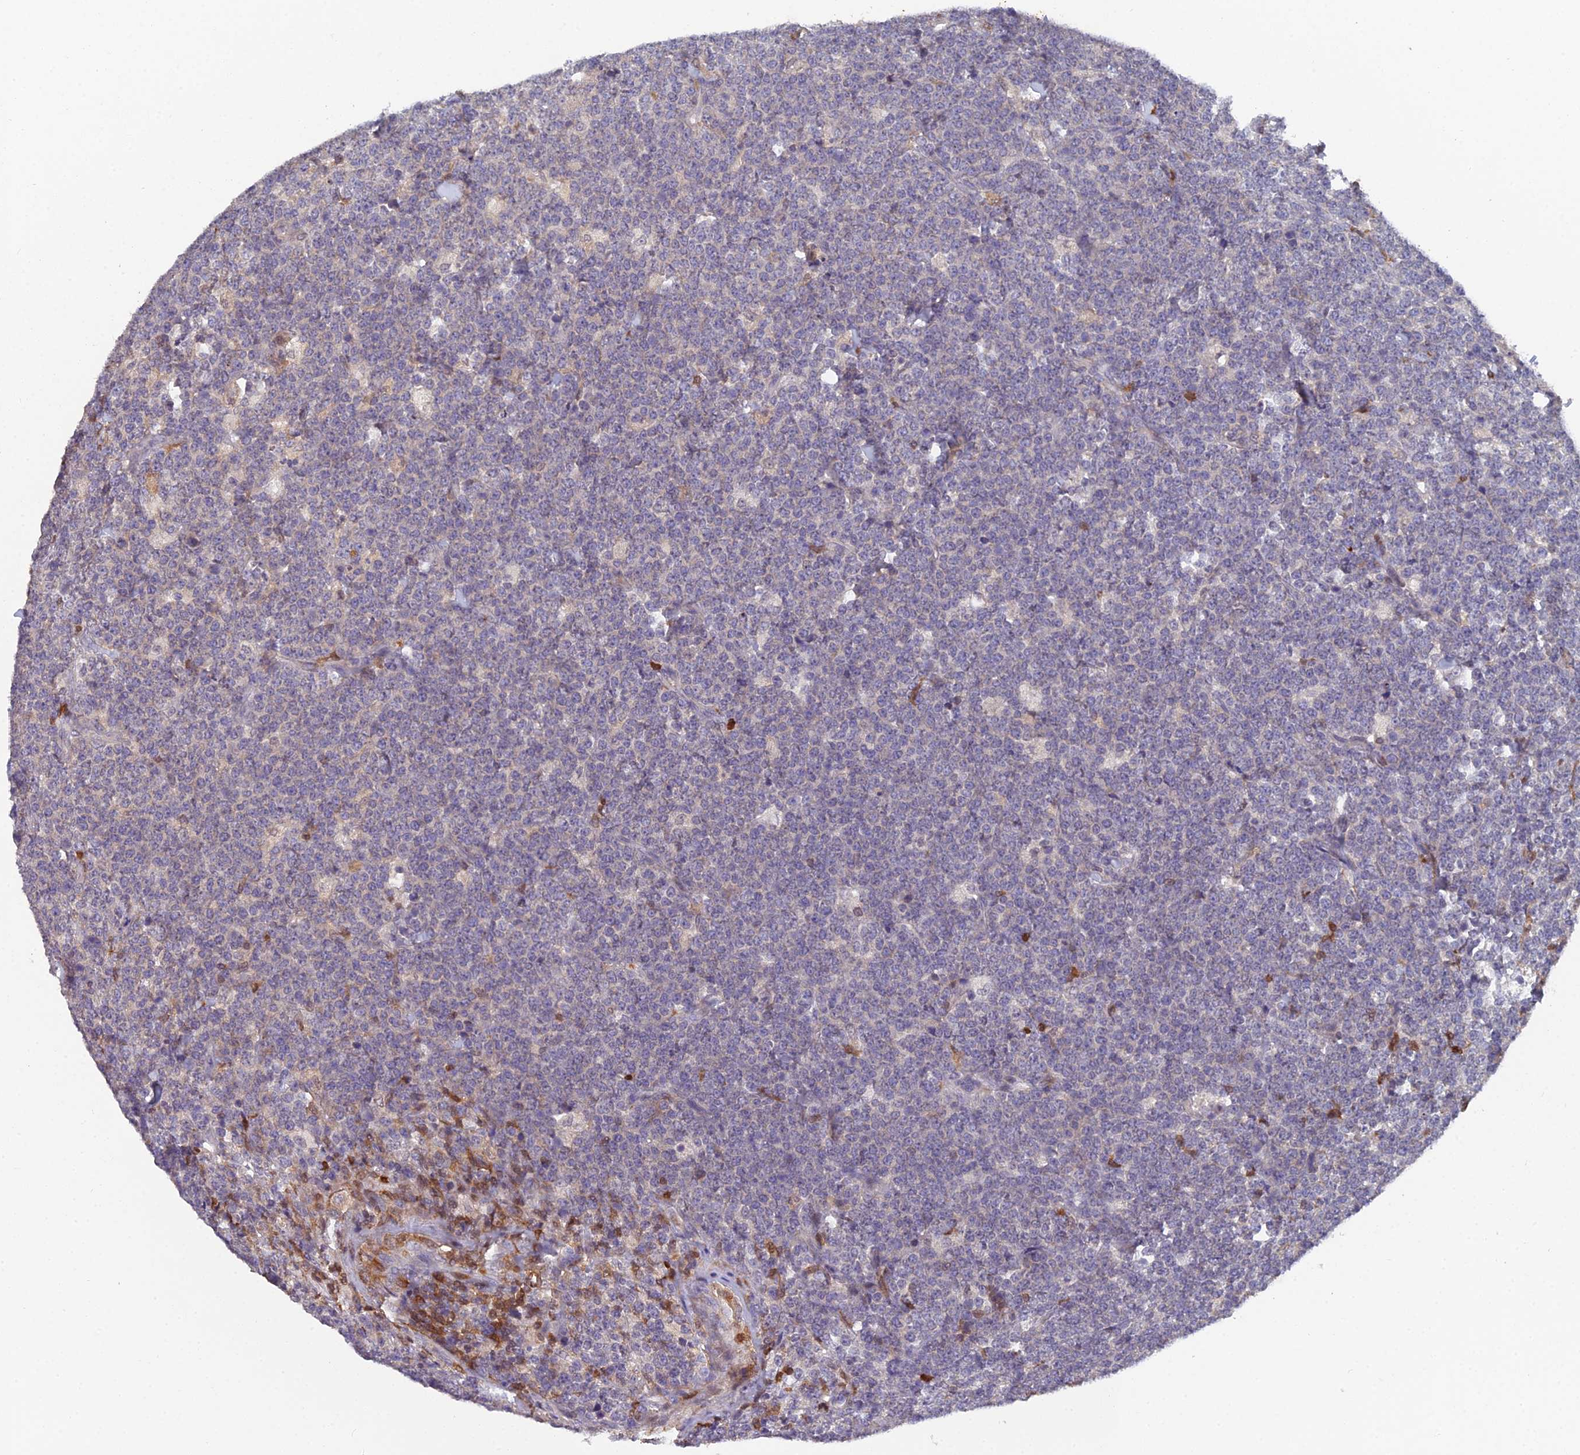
{"staining": {"intensity": "negative", "quantity": "none", "location": "none"}, "tissue": "lymphoma", "cell_type": "Tumor cells", "image_type": "cancer", "snomed": [{"axis": "morphology", "description": "Malignant lymphoma, non-Hodgkin's type, High grade"}, {"axis": "topography", "description": "Small intestine"}], "caption": "Human malignant lymphoma, non-Hodgkin's type (high-grade) stained for a protein using IHC displays no expression in tumor cells.", "gene": "GALK2", "patient": {"sex": "male", "age": 8}}